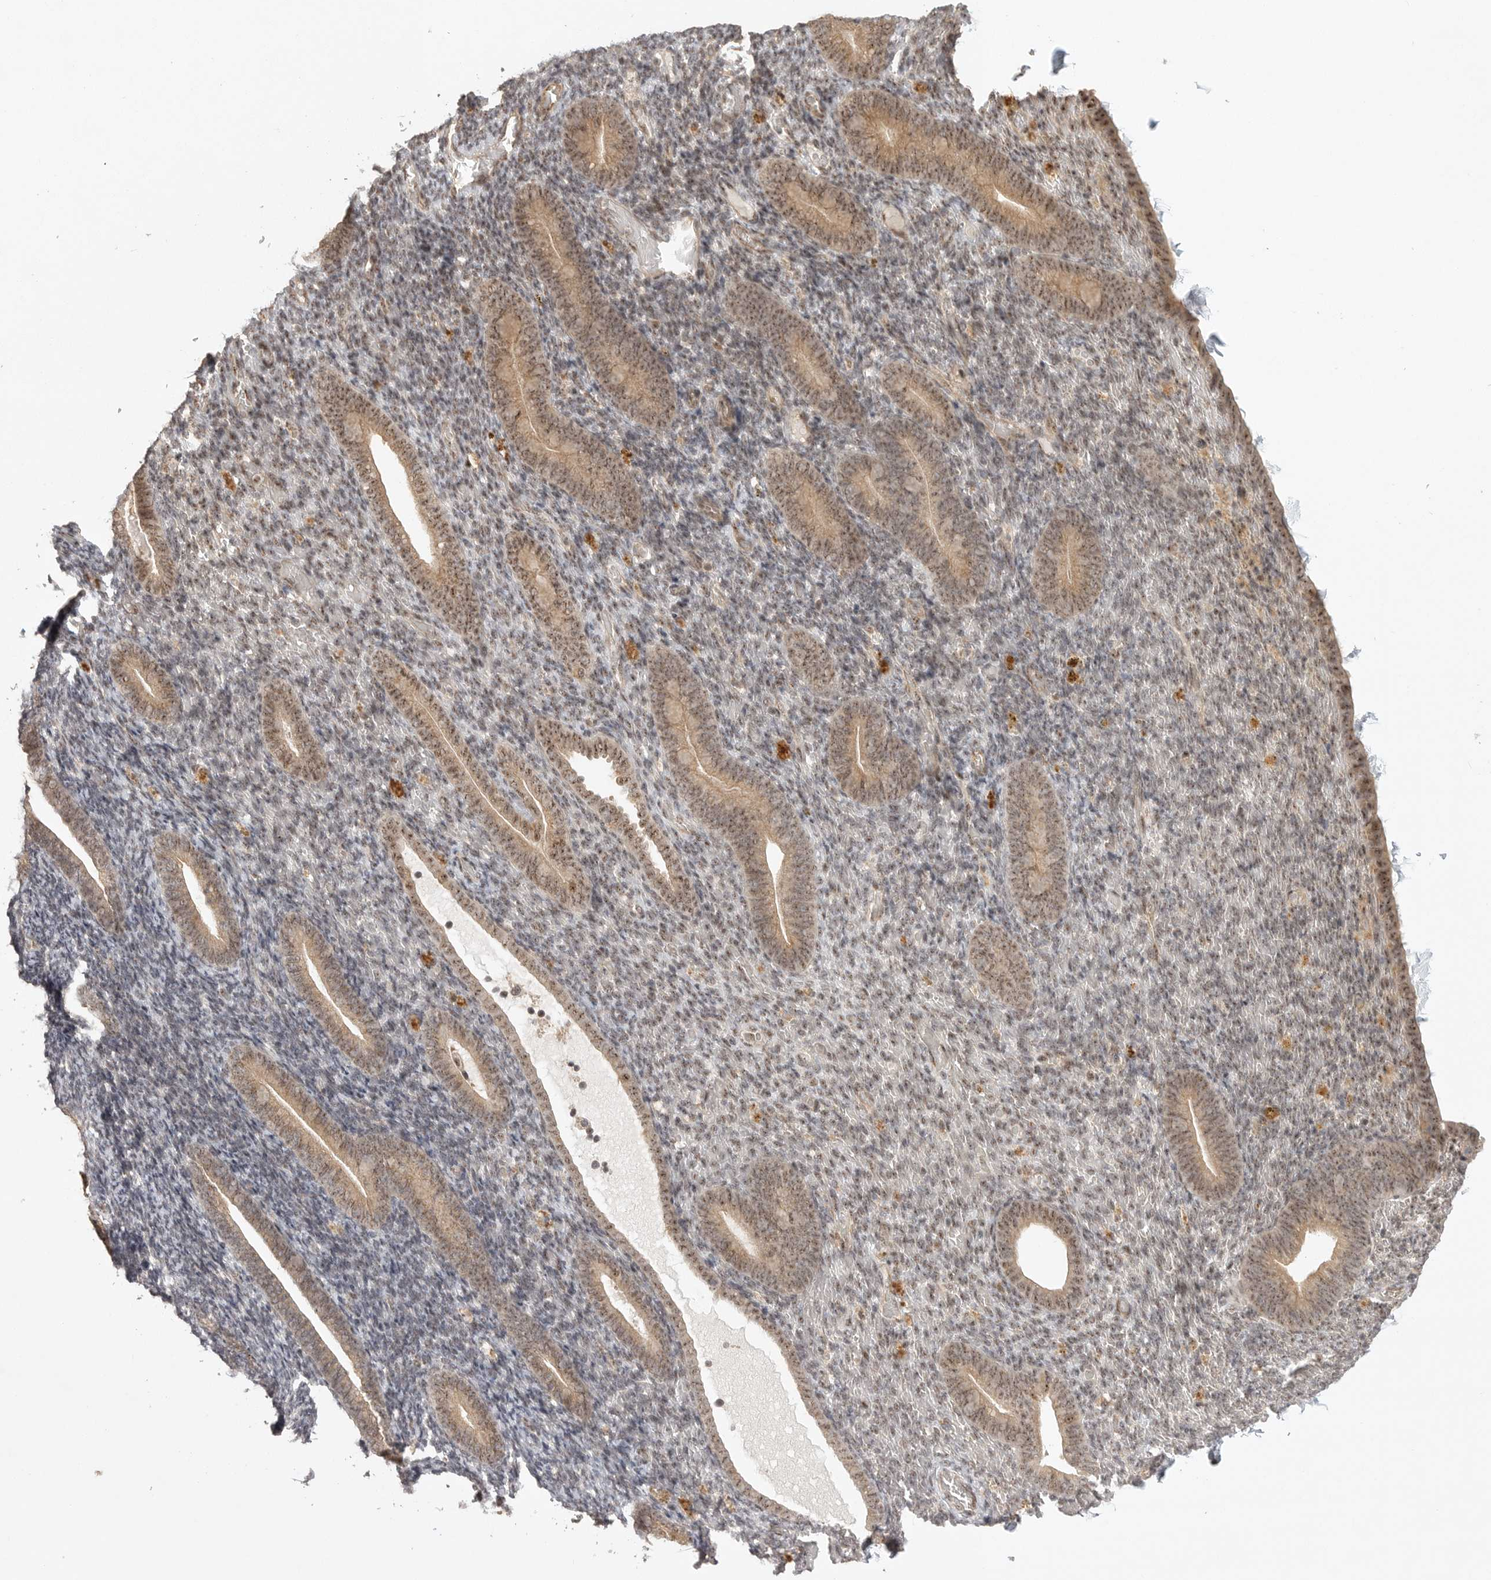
{"staining": {"intensity": "negative", "quantity": "none", "location": "none"}, "tissue": "endometrium", "cell_type": "Cells in endometrial stroma", "image_type": "normal", "snomed": [{"axis": "morphology", "description": "Normal tissue, NOS"}, {"axis": "topography", "description": "Endometrium"}], "caption": "Human endometrium stained for a protein using IHC displays no positivity in cells in endometrial stroma.", "gene": "POMP", "patient": {"sex": "female", "age": 51}}